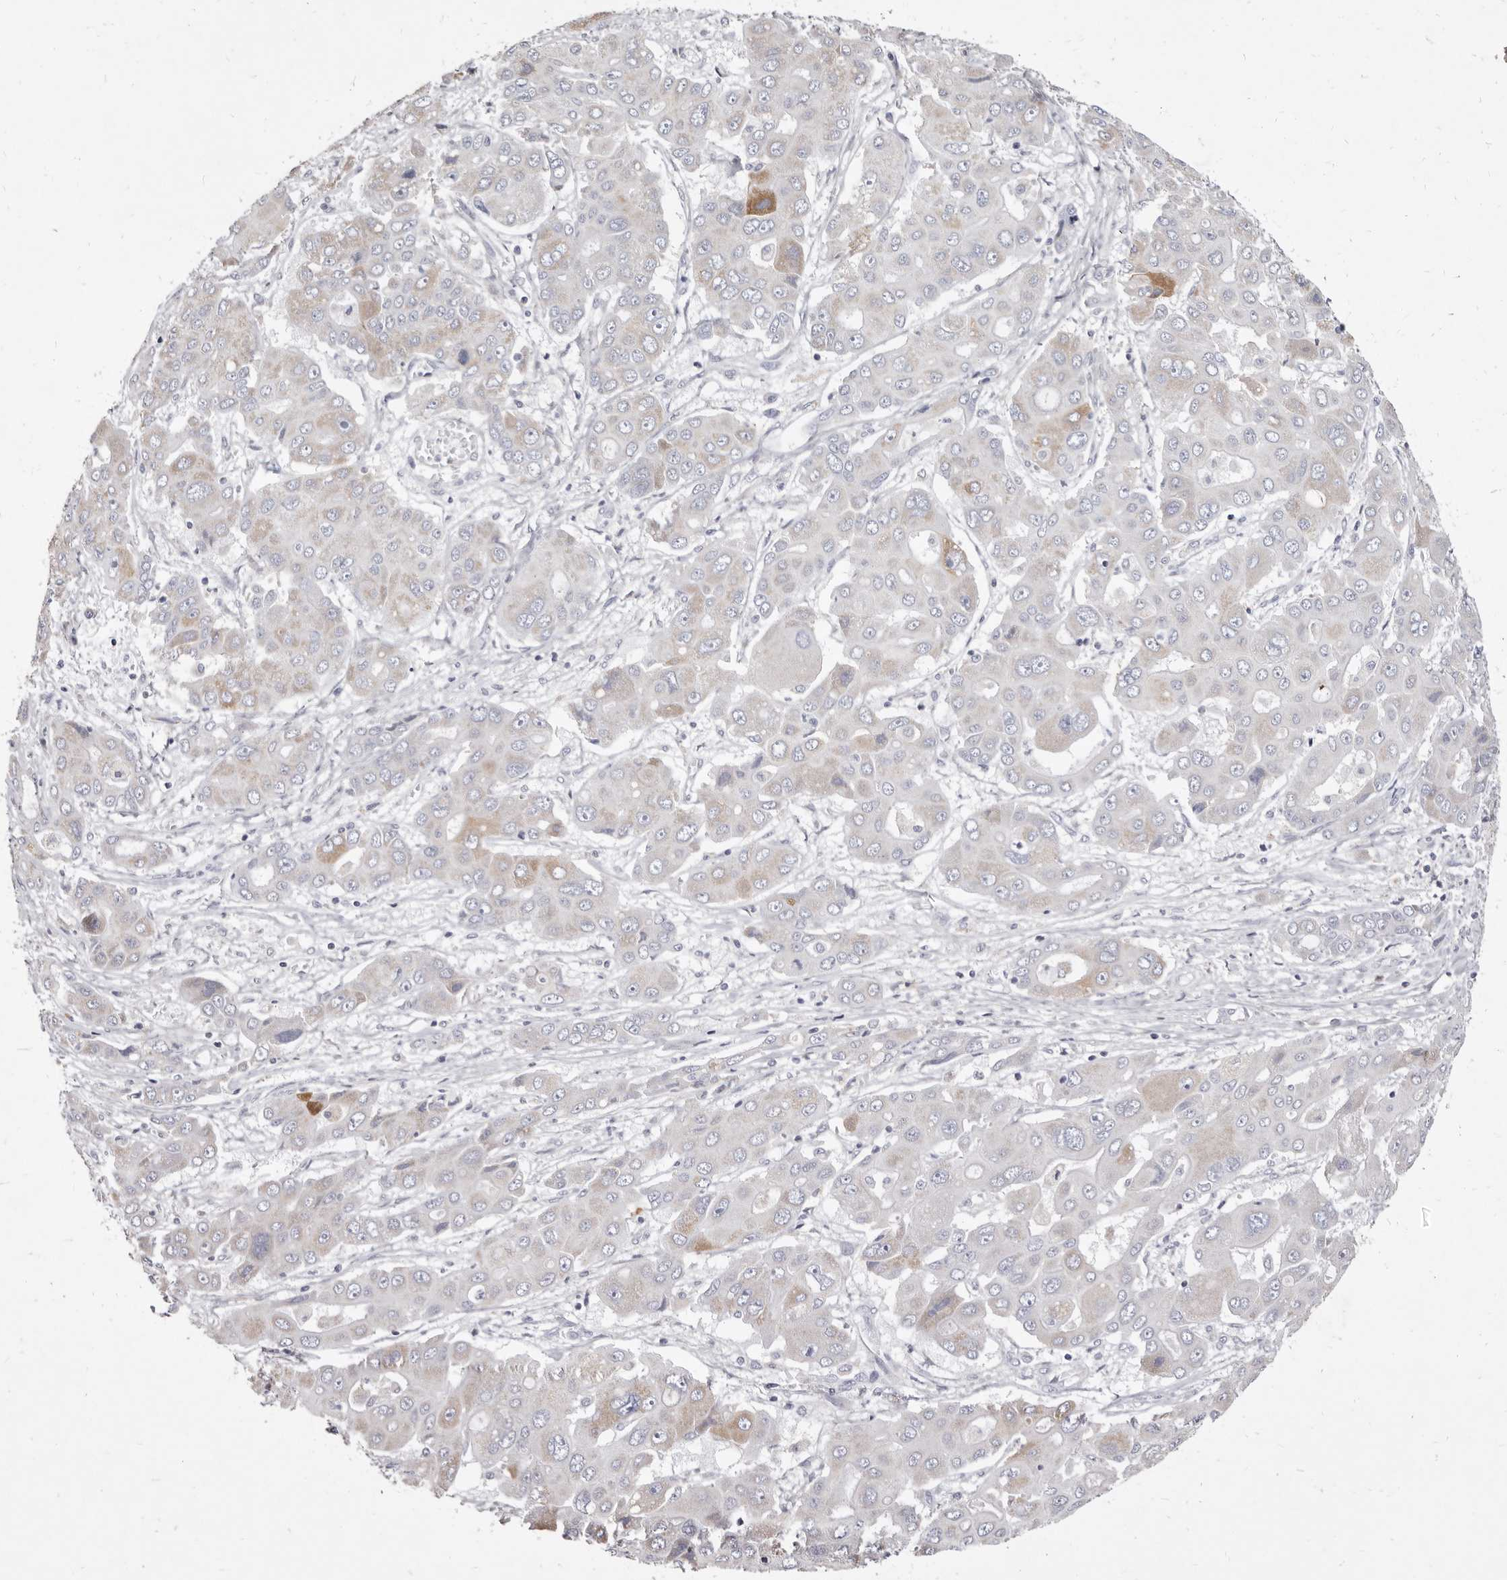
{"staining": {"intensity": "moderate", "quantity": "<25%", "location": "cytoplasmic/membranous"}, "tissue": "liver cancer", "cell_type": "Tumor cells", "image_type": "cancer", "snomed": [{"axis": "morphology", "description": "Cholangiocarcinoma"}, {"axis": "topography", "description": "Liver"}], "caption": "DAB immunohistochemical staining of liver cancer shows moderate cytoplasmic/membranous protein expression in approximately <25% of tumor cells.", "gene": "CYP2E1", "patient": {"sex": "male", "age": 67}}